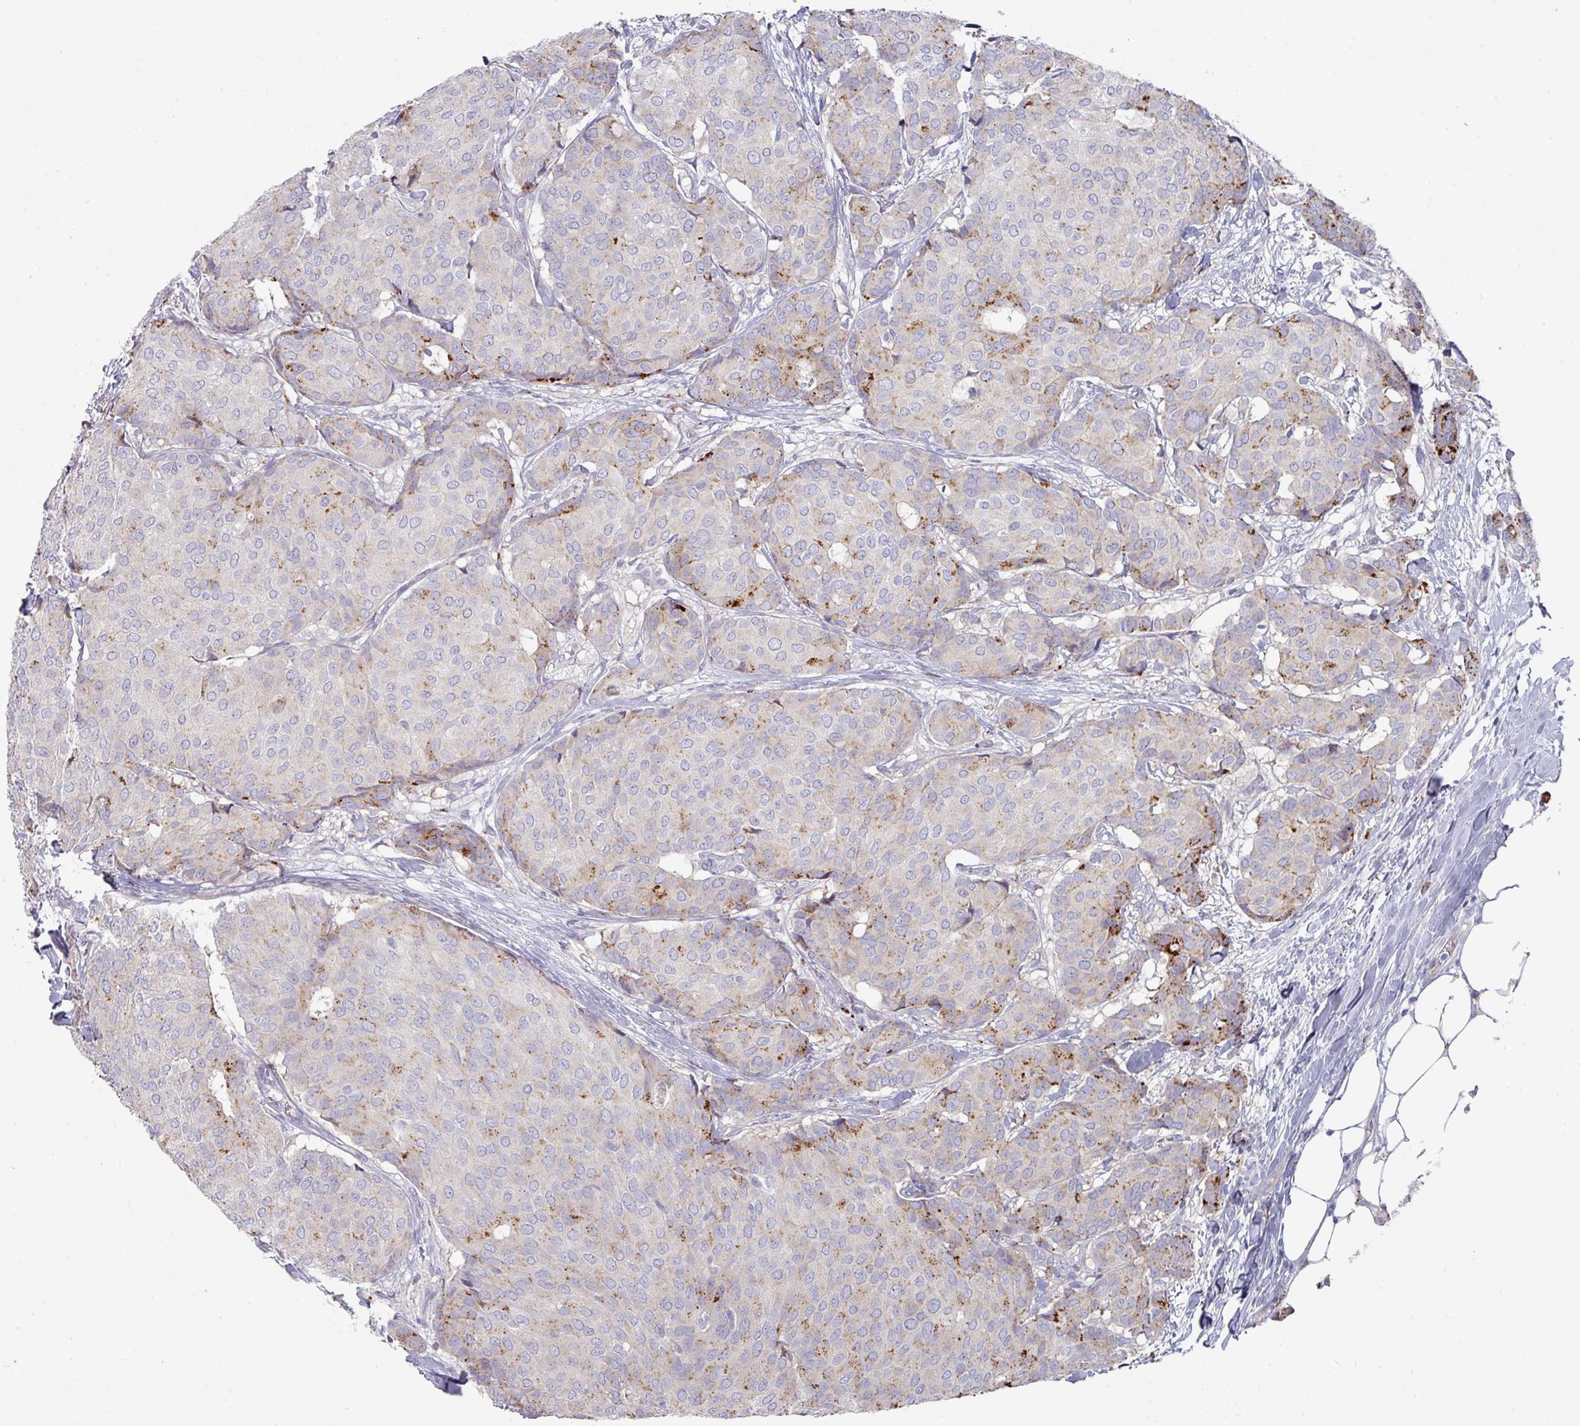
{"staining": {"intensity": "moderate", "quantity": "<25%", "location": "cytoplasmic/membranous"}, "tissue": "breast cancer", "cell_type": "Tumor cells", "image_type": "cancer", "snomed": [{"axis": "morphology", "description": "Duct carcinoma"}, {"axis": "topography", "description": "Breast"}], "caption": "Moderate cytoplasmic/membranous staining for a protein is appreciated in approximately <25% of tumor cells of breast invasive ductal carcinoma using immunohistochemistry (IHC).", "gene": "NT5C1A", "patient": {"sex": "female", "age": 75}}